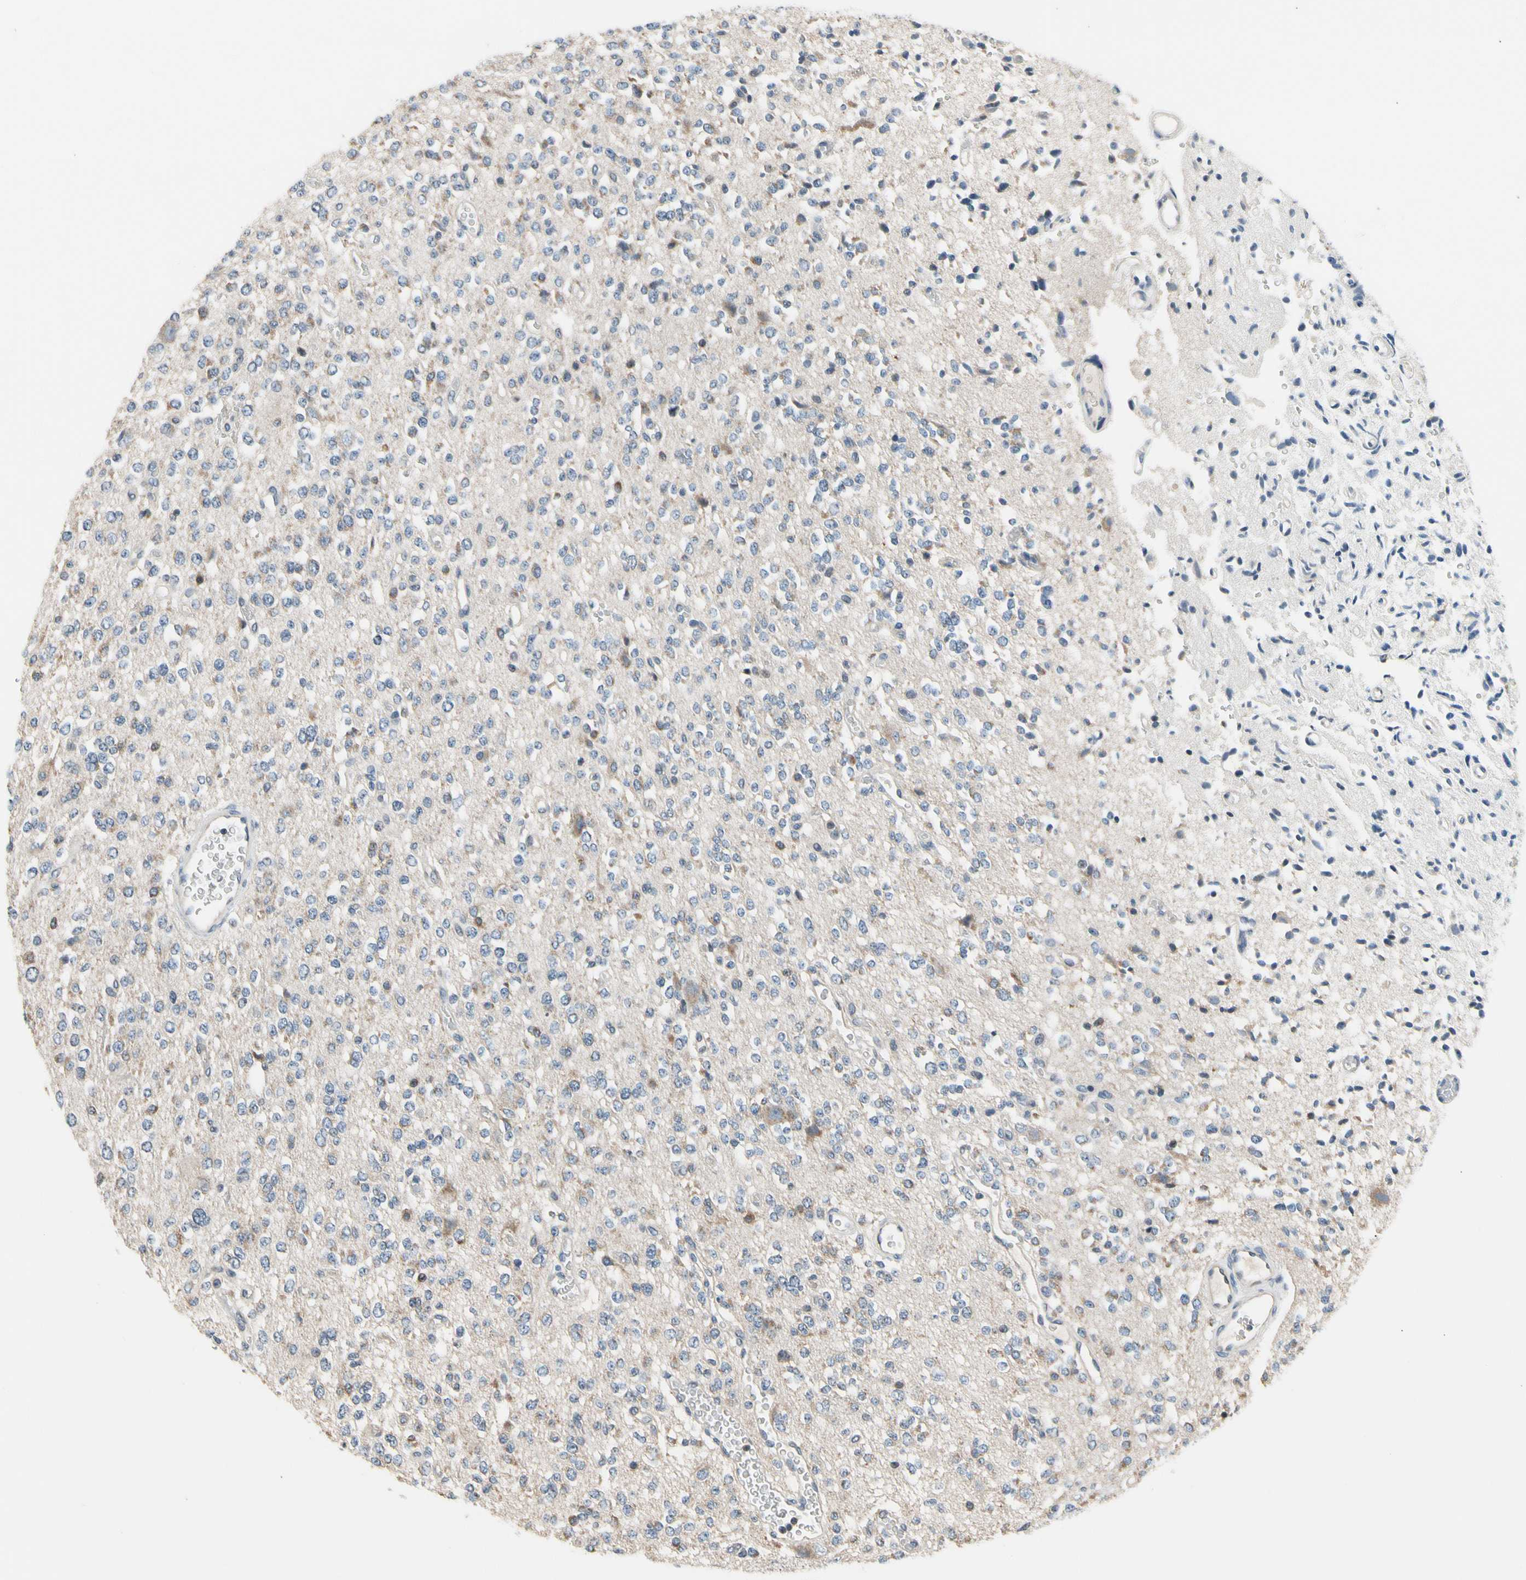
{"staining": {"intensity": "weak", "quantity": "25%-75%", "location": "cytoplasmic/membranous"}, "tissue": "glioma", "cell_type": "Tumor cells", "image_type": "cancer", "snomed": [{"axis": "morphology", "description": "Glioma, malignant, Low grade"}, {"axis": "topography", "description": "Brain"}], "caption": "Immunohistochemical staining of glioma shows weak cytoplasmic/membranous protein expression in about 25%-75% of tumor cells.", "gene": "SOX30", "patient": {"sex": "male", "age": 38}}